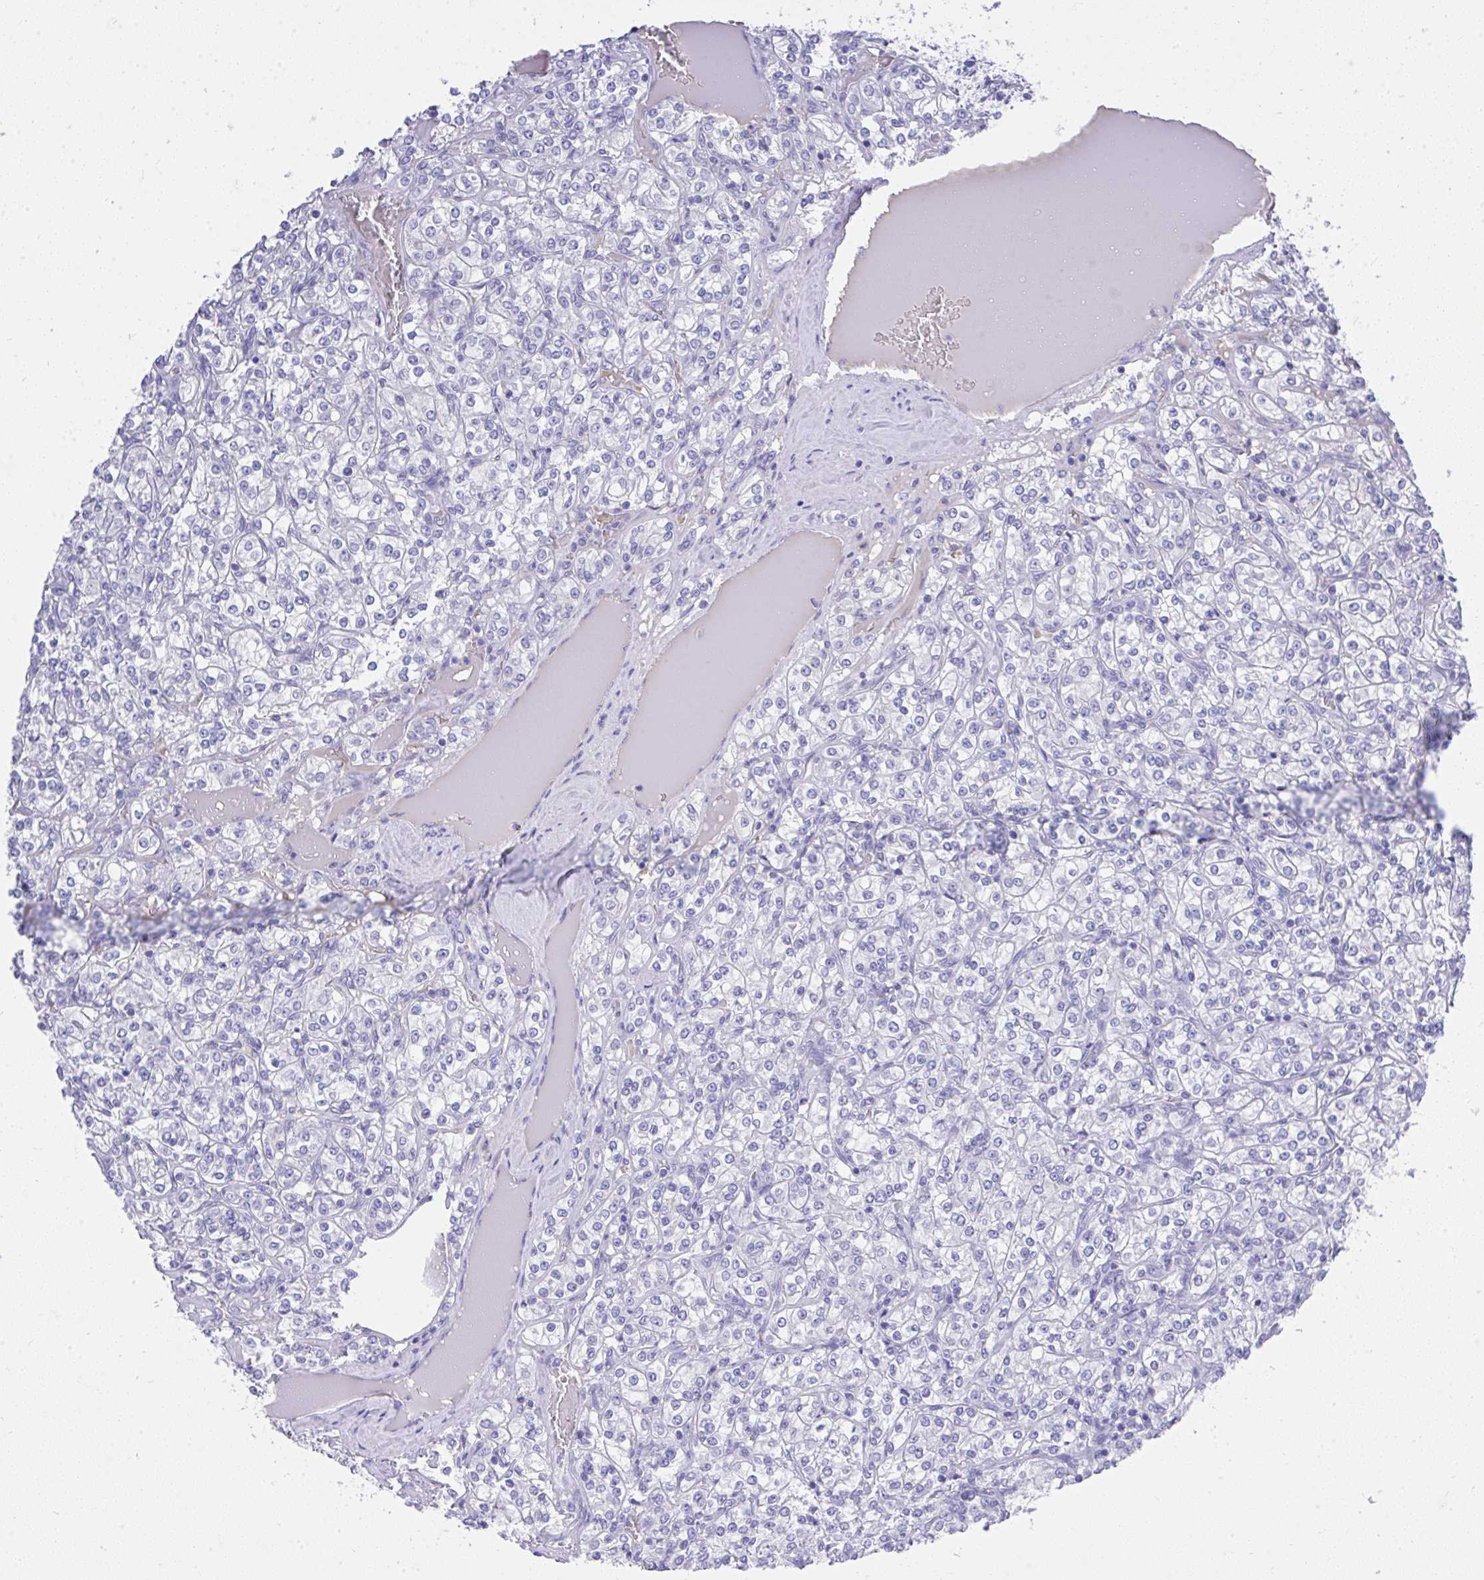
{"staining": {"intensity": "negative", "quantity": "none", "location": "none"}, "tissue": "renal cancer", "cell_type": "Tumor cells", "image_type": "cancer", "snomed": [{"axis": "morphology", "description": "Adenocarcinoma, NOS"}, {"axis": "topography", "description": "Kidney"}], "caption": "High magnification brightfield microscopy of renal cancer (adenocarcinoma) stained with DAB (brown) and counterstained with hematoxylin (blue): tumor cells show no significant positivity.", "gene": "MS4A12", "patient": {"sex": "male", "age": 77}}